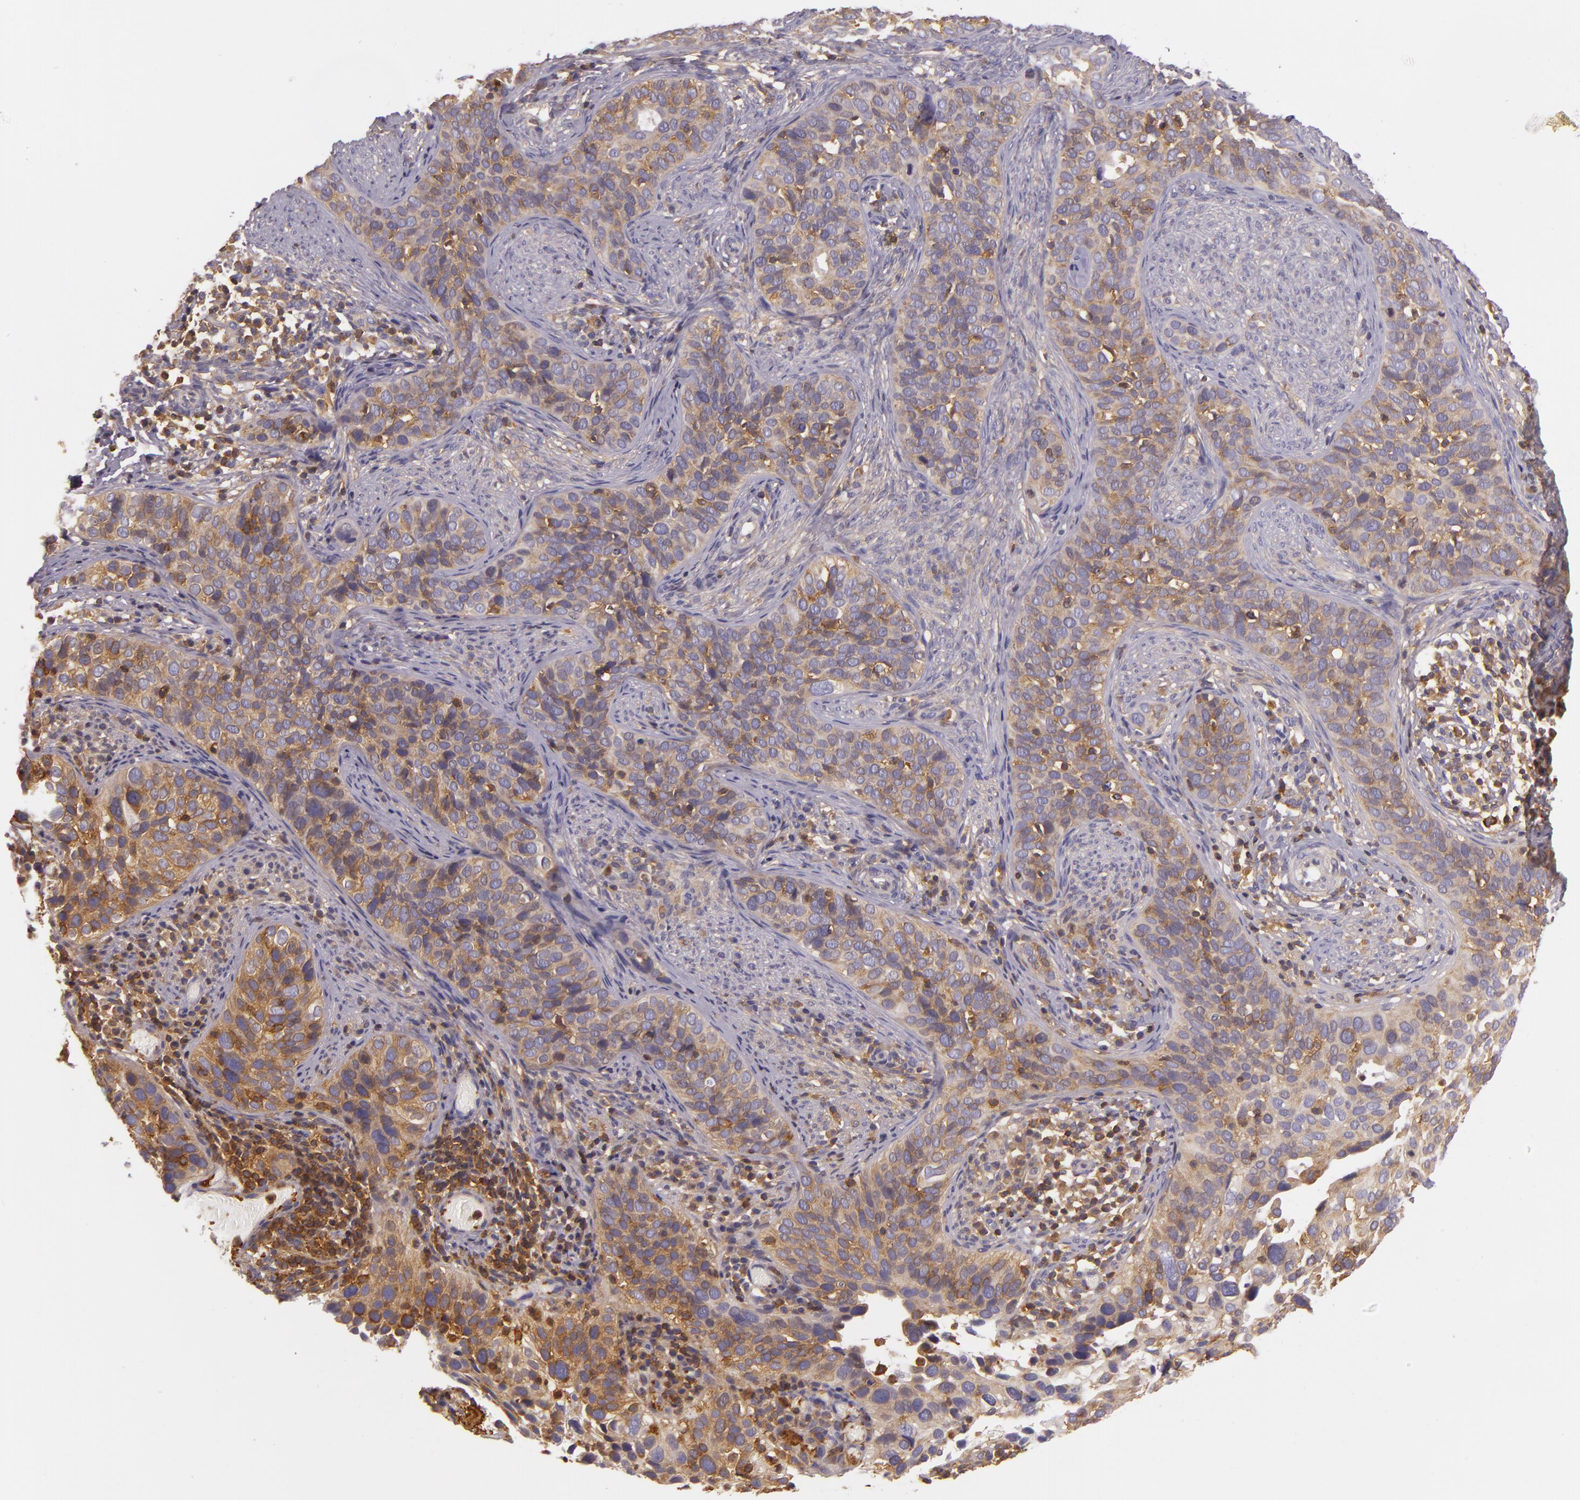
{"staining": {"intensity": "moderate", "quantity": ">75%", "location": "cytoplasmic/membranous"}, "tissue": "cervical cancer", "cell_type": "Tumor cells", "image_type": "cancer", "snomed": [{"axis": "morphology", "description": "Squamous cell carcinoma, NOS"}, {"axis": "topography", "description": "Cervix"}], "caption": "Squamous cell carcinoma (cervical) tissue demonstrates moderate cytoplasmic/membranous positivity in about >75% of tumor cells", "gene": "TLN1", "patient": {"sex": "female", "age": 31}}